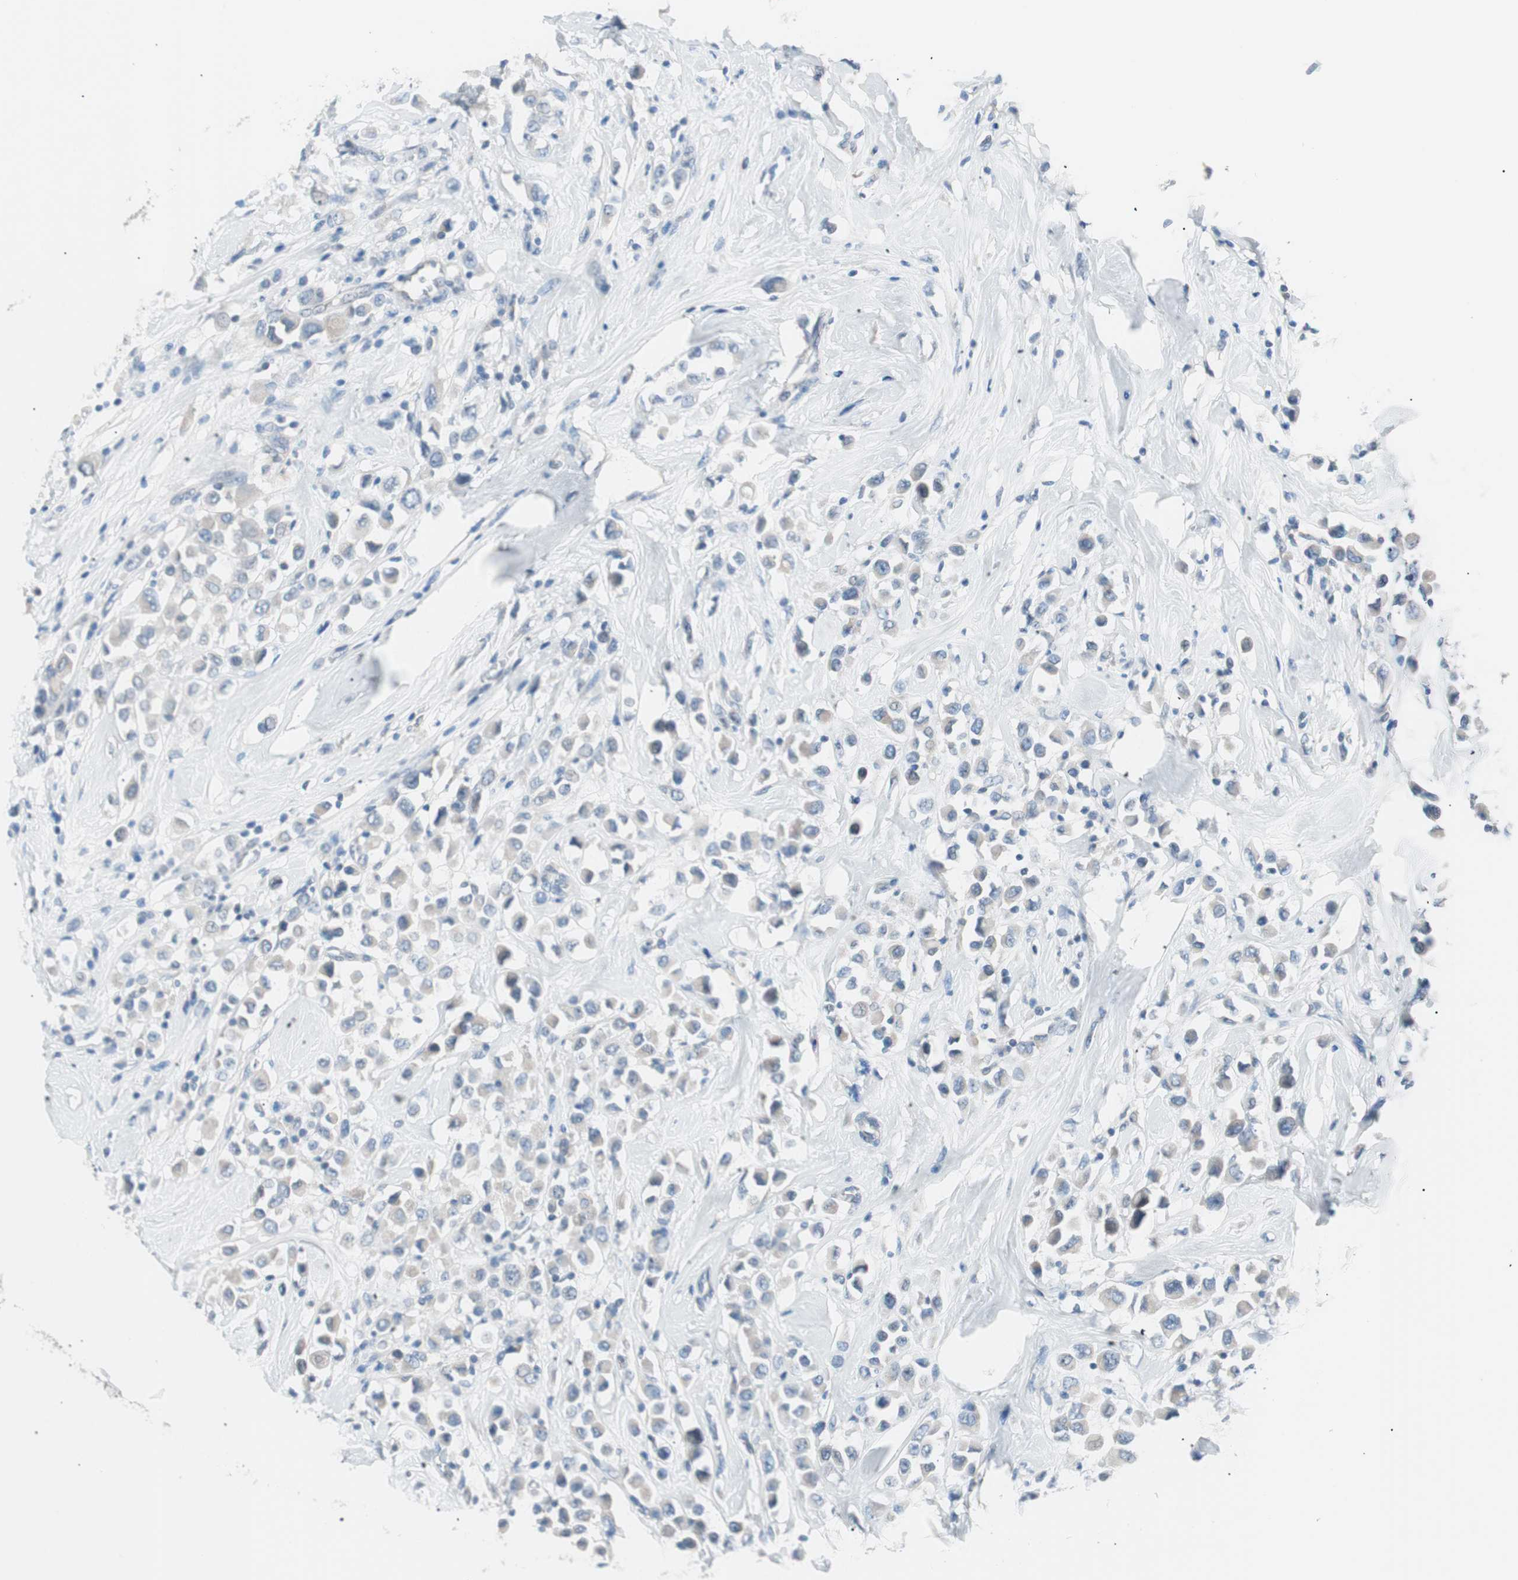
{"staining": {"intensity": "negative", "quantity": "none", "location": "none"}, "tissue": "breast cancer", "cell_type": "Tumor cells", "image_type": "cancer", "snomed": [{"axis": "morphology", "description": "Duct carcinoma"}, {"axis": "topography", "description": "Breast"}], "caption": "This is a micrograph of immunohistochemistry staining of breast cancer, which shows no staining in tumor cells. (Stains: DAB (3,3'-diaminobenzidine) IHC with hematoxylin counter stain, Microscopy: brightfield microscopy at high magnification).", "gene": "VIL1", "patient": {"sex": "female", "age": 61}}